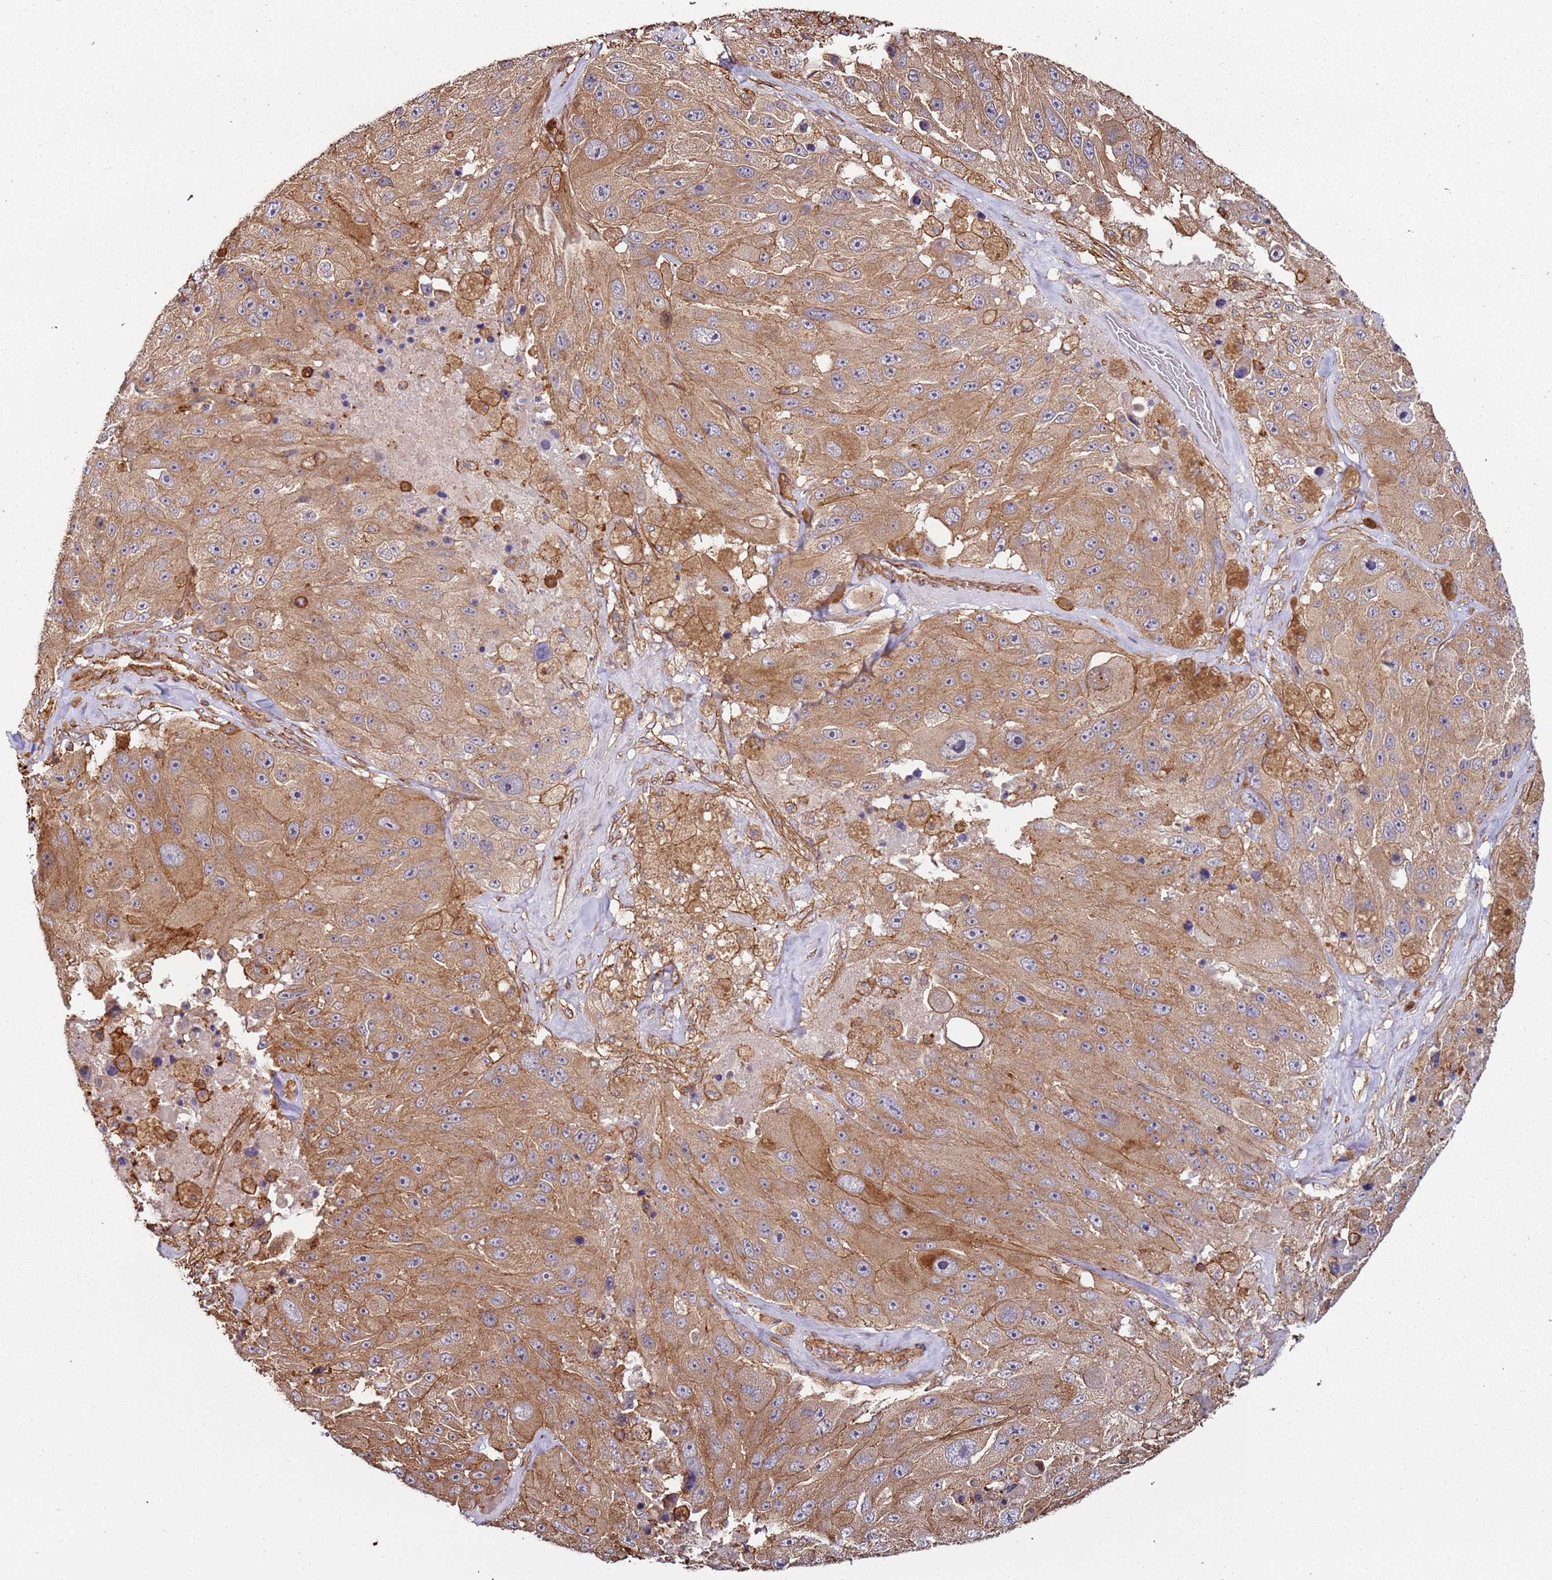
{"staining": {"intensity": "moderate", "quantity": ">75%", "location": "cytoplasmic/membranous"}, "tissue": "melanoma", "cell_type": "Tumor cells", "image_type": "cancer", "snomed": [{"axis": "morphology", "description": "Malignant melanoma, Metastatic site"}, {"axis": "topography", "description": "Lymph node"}], "caption": "The immunohistochemical stain labels moderate cytoplasmic/membranous expression in tumor cells of malignant melanoma (metastatic site) tissue.", "gene": "CYP2U1", "patient": {"sex": "male", "age": 62}}